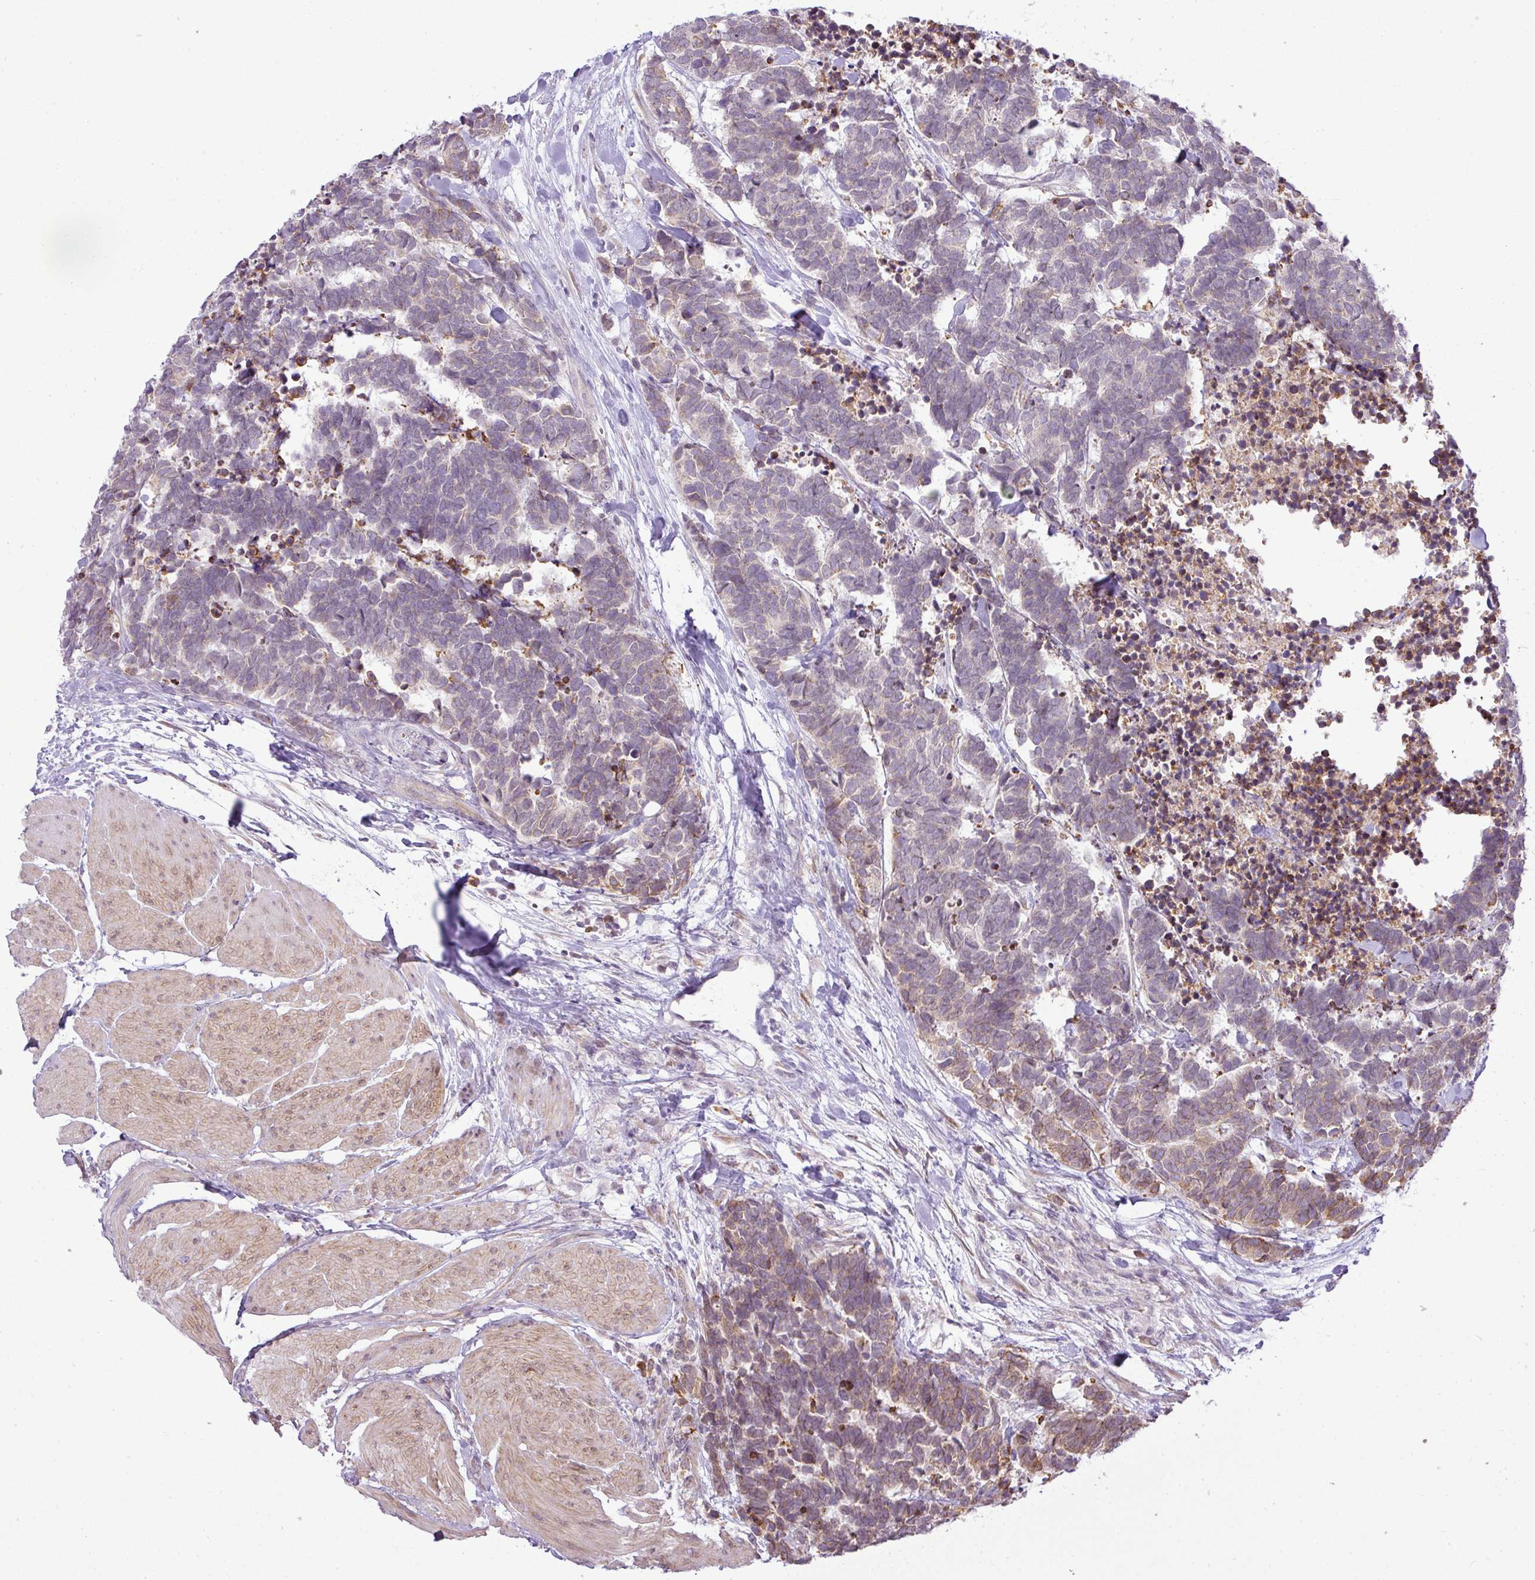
{"staining": {"intensity": "weak", "quantity": "<25%", "location": "cytoplasmic/membranous"}, "tissue": "carcinoid", "cell_type": "Tumor cells", "image_type": "cancer", "snomed": [{"axis": "morphology", "description": "Carcinoma, NOS"}, {"axis": "morphology", "description": "Carcinoid, malignant, NOS"}, {"axis": "topography", "description": "Urinary bladder"}], "caption": "Immunohistochemistry histopathology image of neoplastic tissue: human carcinoid (malignant) stained with DAB (3,3'-diaminobenzidine) demonstrates no significant protein positivity in tumor cells.", "gene": "COX18", "patient": {"sex": "male", "age": 57}}